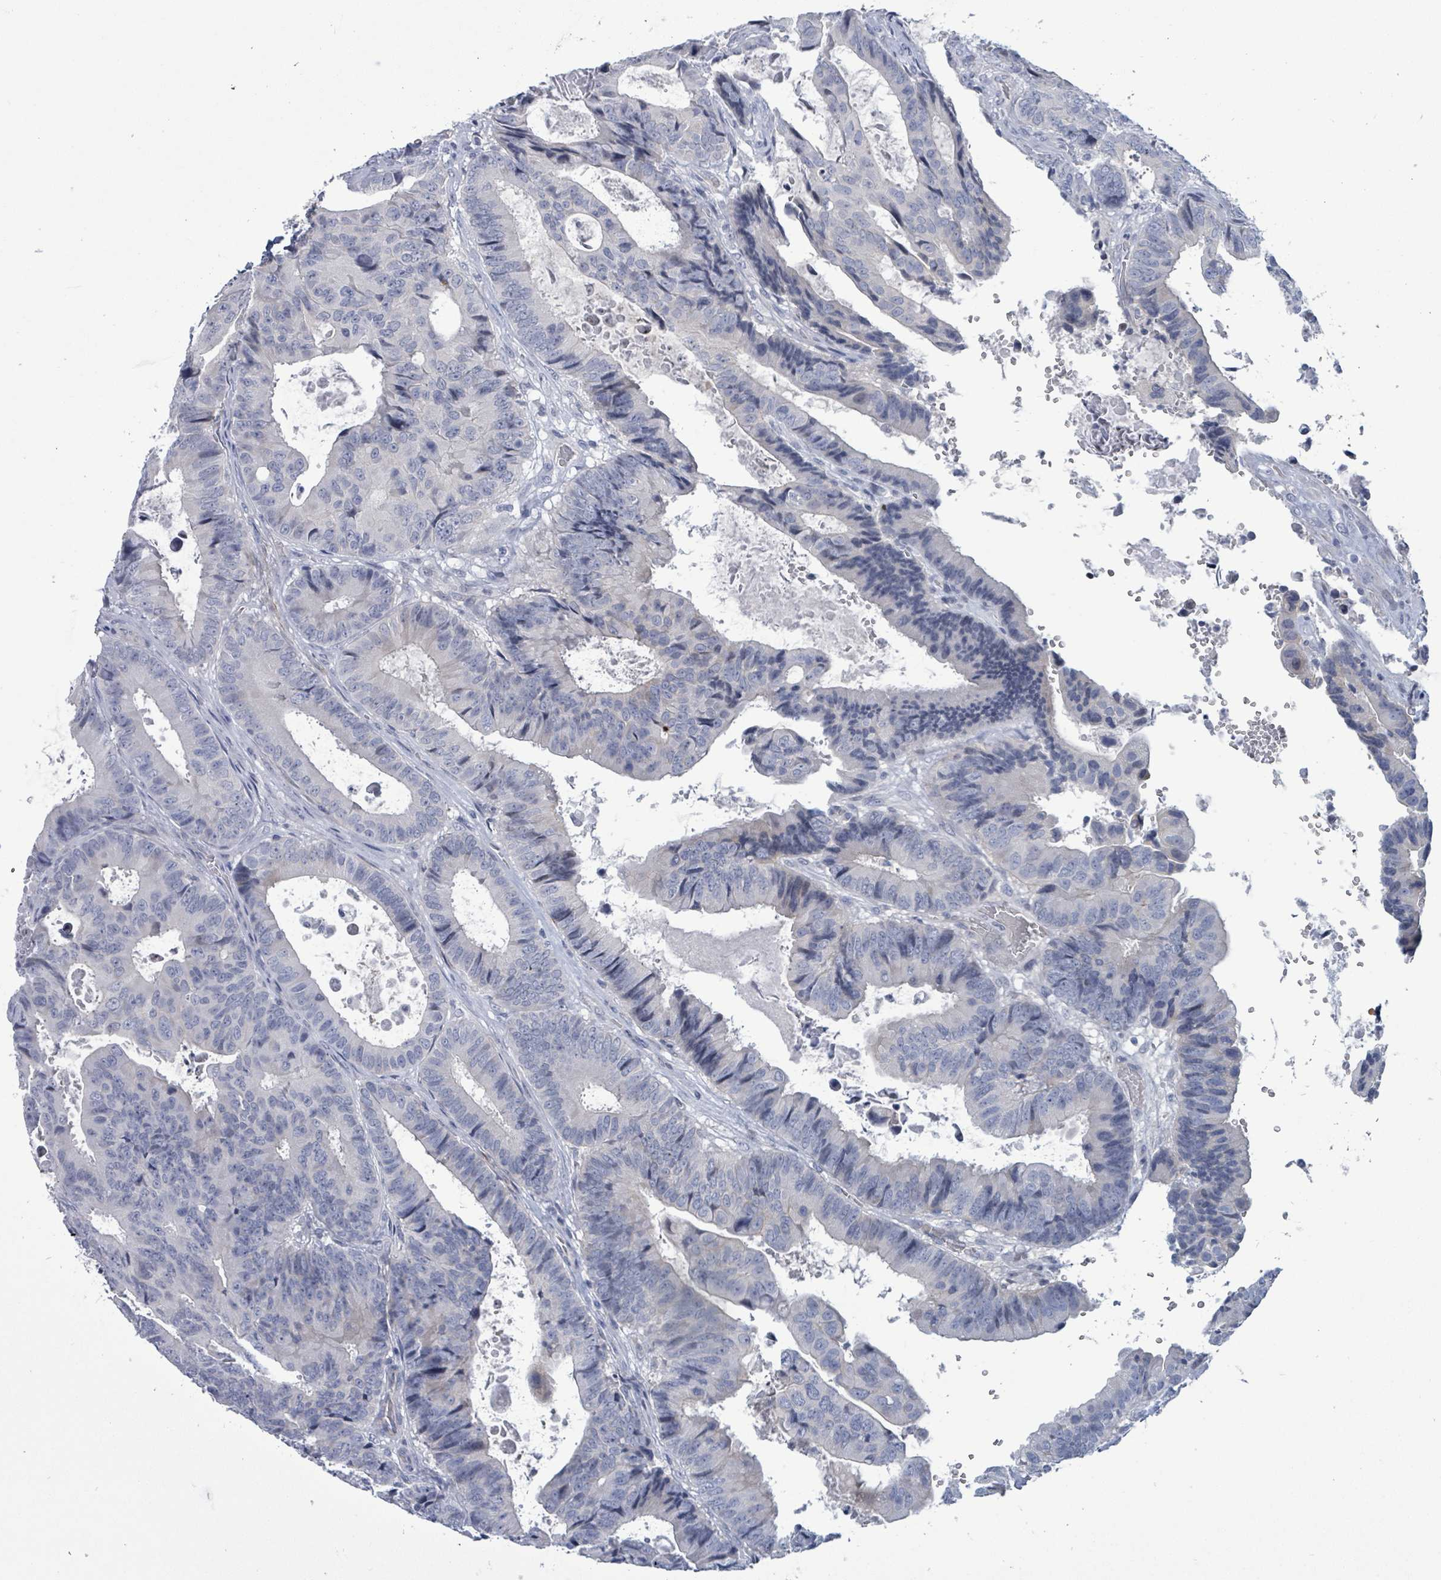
{"staining": {"intensity": "negative", "quantity": "none", "location": "none"}, "tissue": "colorectal cancer", "cell_type": "Tumor cells", "image_type": "cancer", "snomed": [{"axis": "morphology", "description": "Adenocarcinoma, NOS"}, {"axis": "topography", "description": "Colon"}], "caption": "Human colorectal adenocarcinoma stained for a protein using IHC shows no staining in tumor cells.", "gene": "NTN3", "patient": {"sex": "male", "age": 85}}